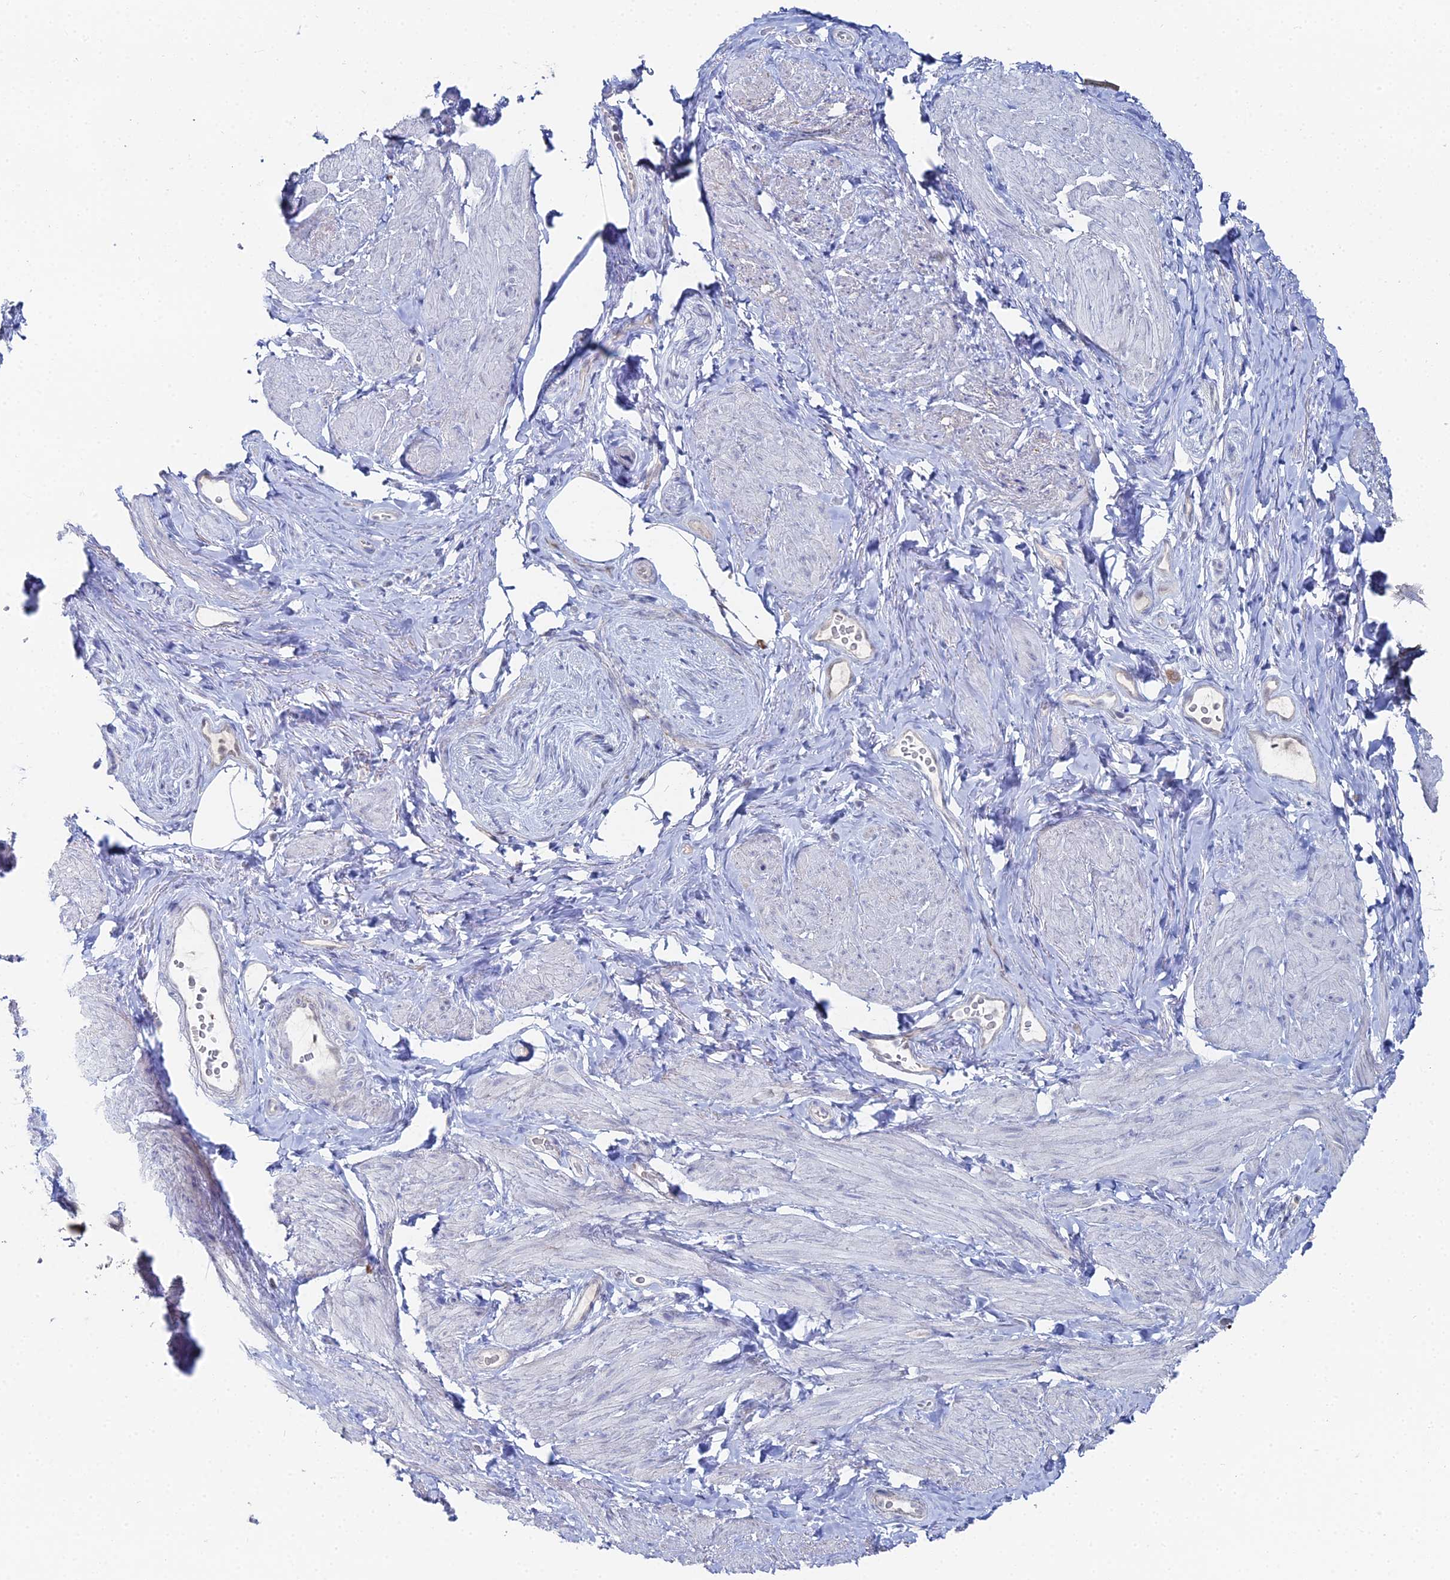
{"staining": {"intensity": "negative", "quantity": "none", "location": "none"}, "tissue": "smooth muscle", "cell_type": "Smooth muscle cells", "image_type": "normal", "snomed": [{"axis": "morphology", "description": "Normal tissue, NOS"}, {"axis": "topography", "description": "Smooth muscle"}, {"axis": "topography", "description": "Peripheral nerve tissue"}], "caption": "This micrograph is of benign smooth muscle stained with immunohistochemistry to label a protein in brown with the nuclei are counter-stained blue. There is no expression in smooth muscle cells.", "gene": "THAP4", "patient": {"sex": "male", "age": 69}}